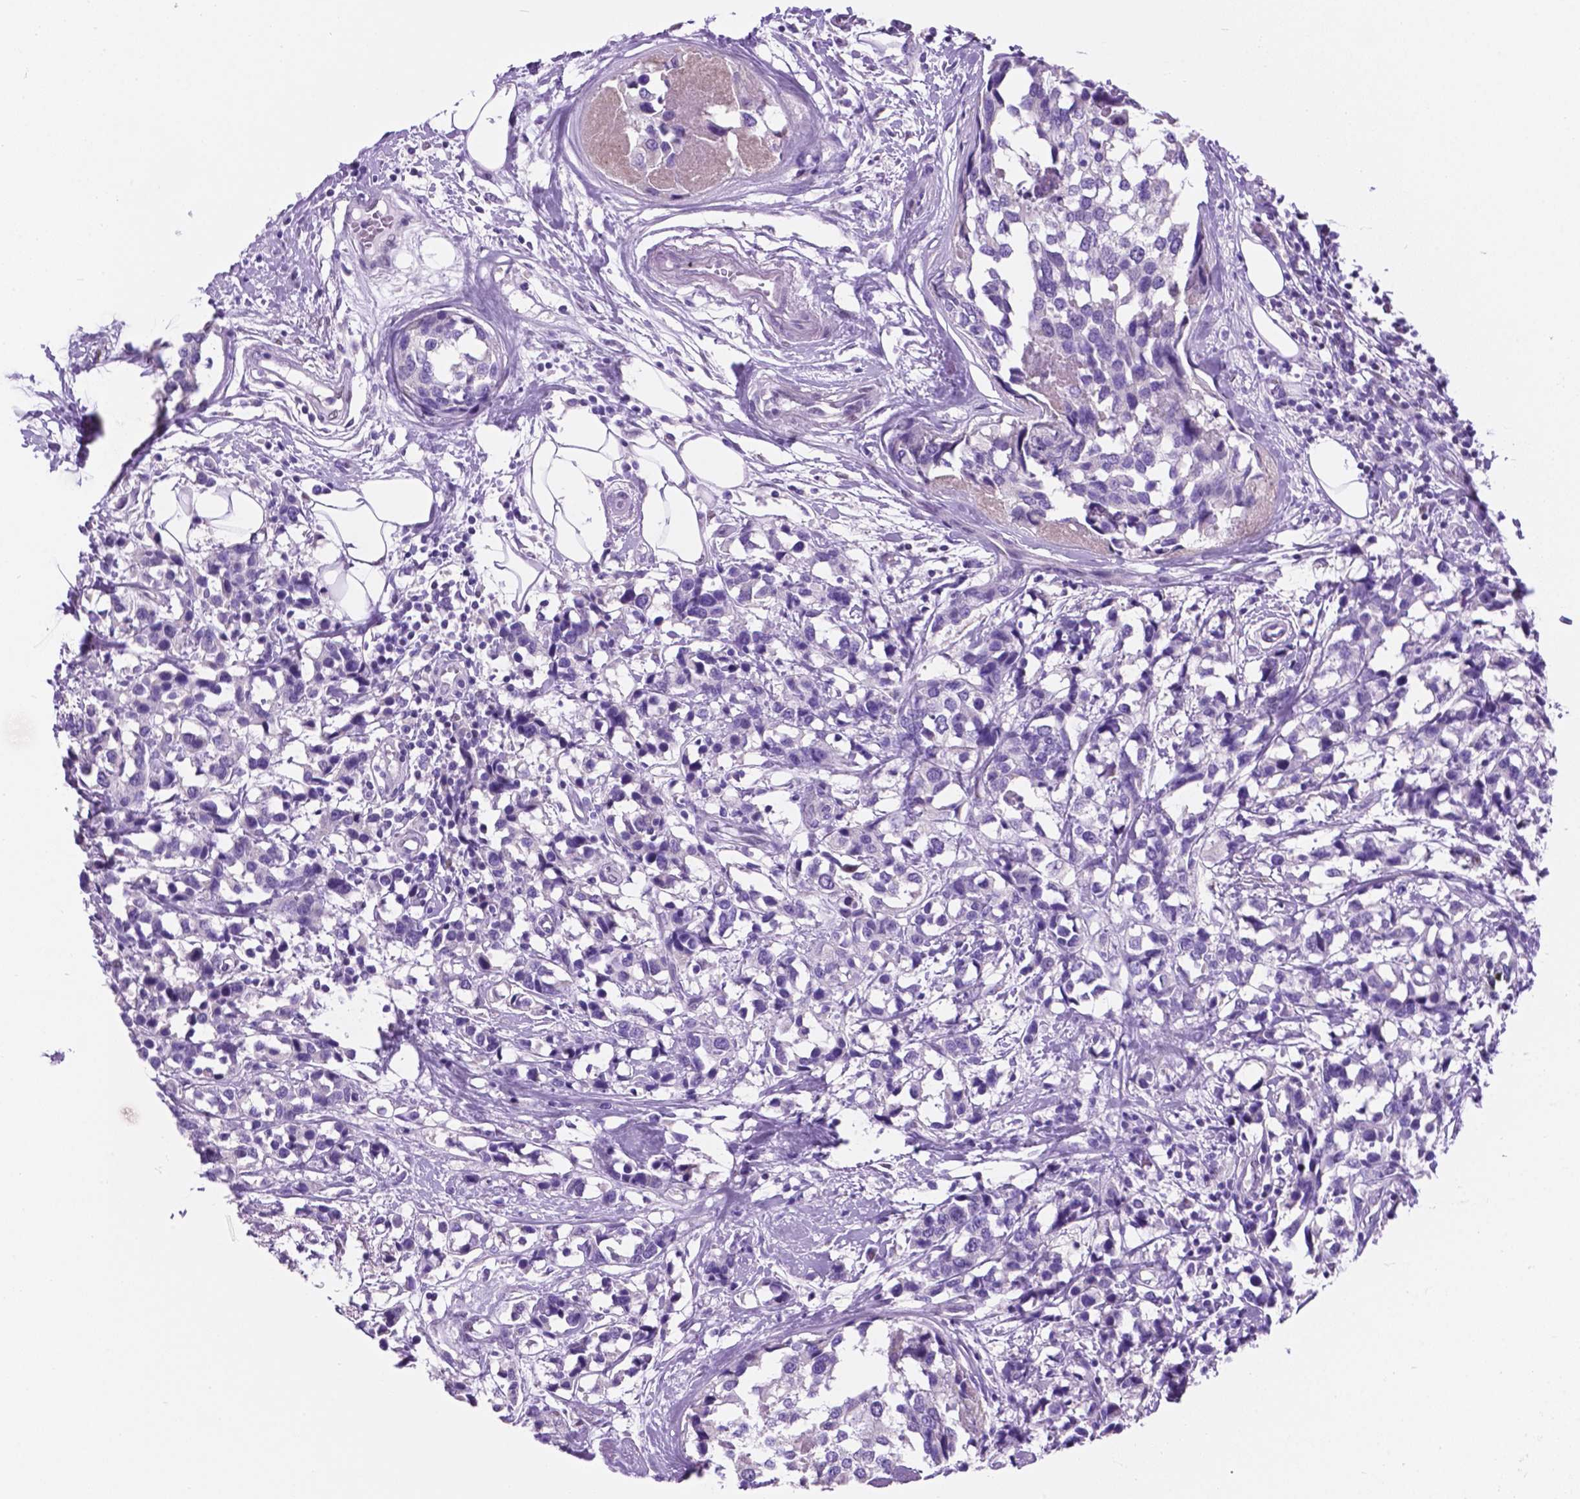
{"staining": {"intensity": "negative", "quantity": "none", "location": "none"}, "tissue": "breast cancer", "cell_type": "Tumor cells", "image_type": "cancer", "snomed": [{"axis": "morphology", "description": "Lobular carcinoma"}, {"axis": "topography", "description": "Breast"}], "caption": "High magnification brightfield microscopy of breast cancer stained with DAB (brown) and counterstained with hematoxylin (blue): tumor cells show no significant expression.", "gene": "TMEM210", "patient": {"sex": "female", "age": 59}}